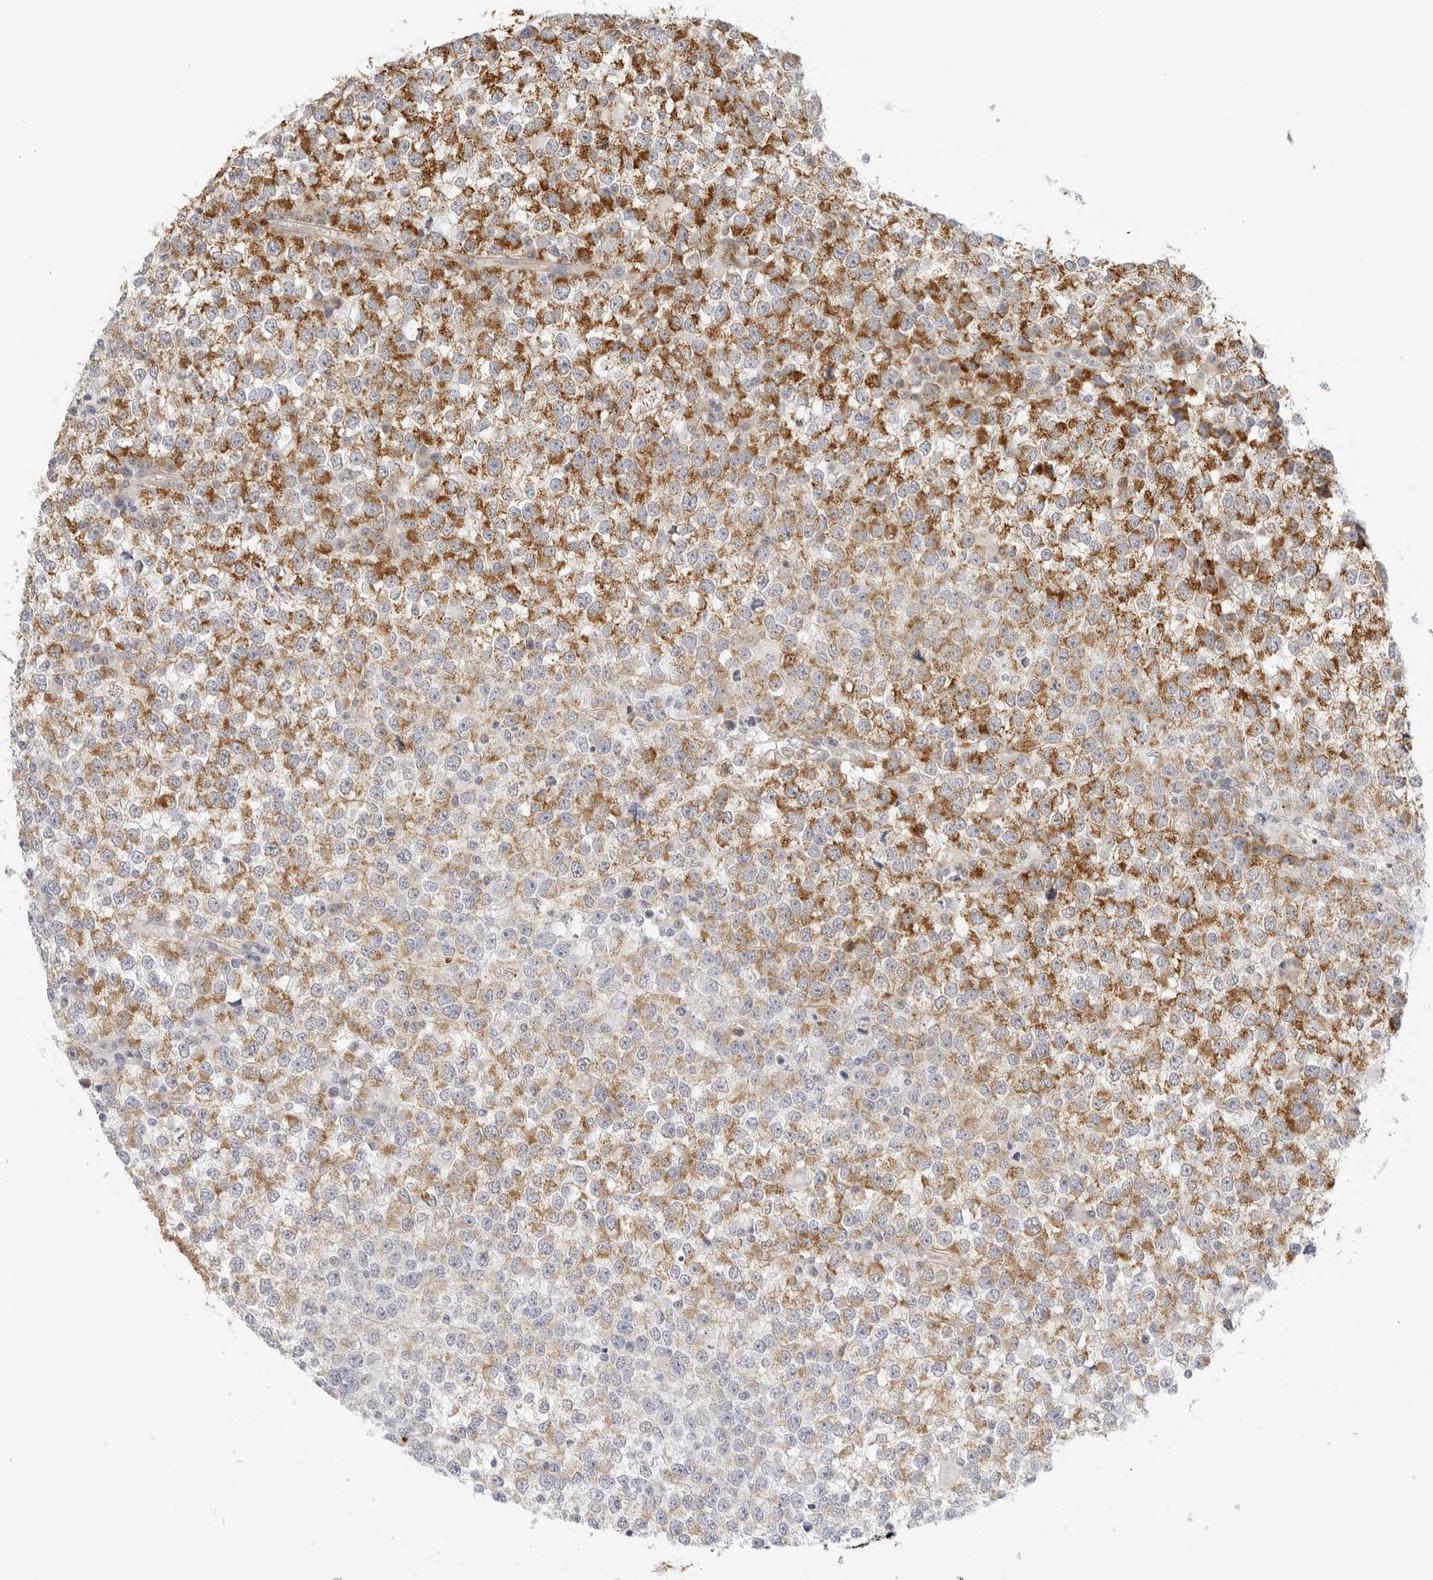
{"staining": {"intensity": "strong", "quantity": ">75%", "location": "cytoplasmic/membranous"}, "tissue": "testis cancer", "cell_type": "Tumor cells", "image_type": "cancer", "snomed": [{"axis": "morphology", "description": "Seminoma, NOS"}, {"axis": "topography", "description": "Testis"}], "caption": "Protein staining demonstrates strong cytoplasmic/membranous expression in approximately >75% of tumor cells in testis cancer (seminoma).", "gene": "RC3H1", "patient": {"sex": "male", "age": 65}}